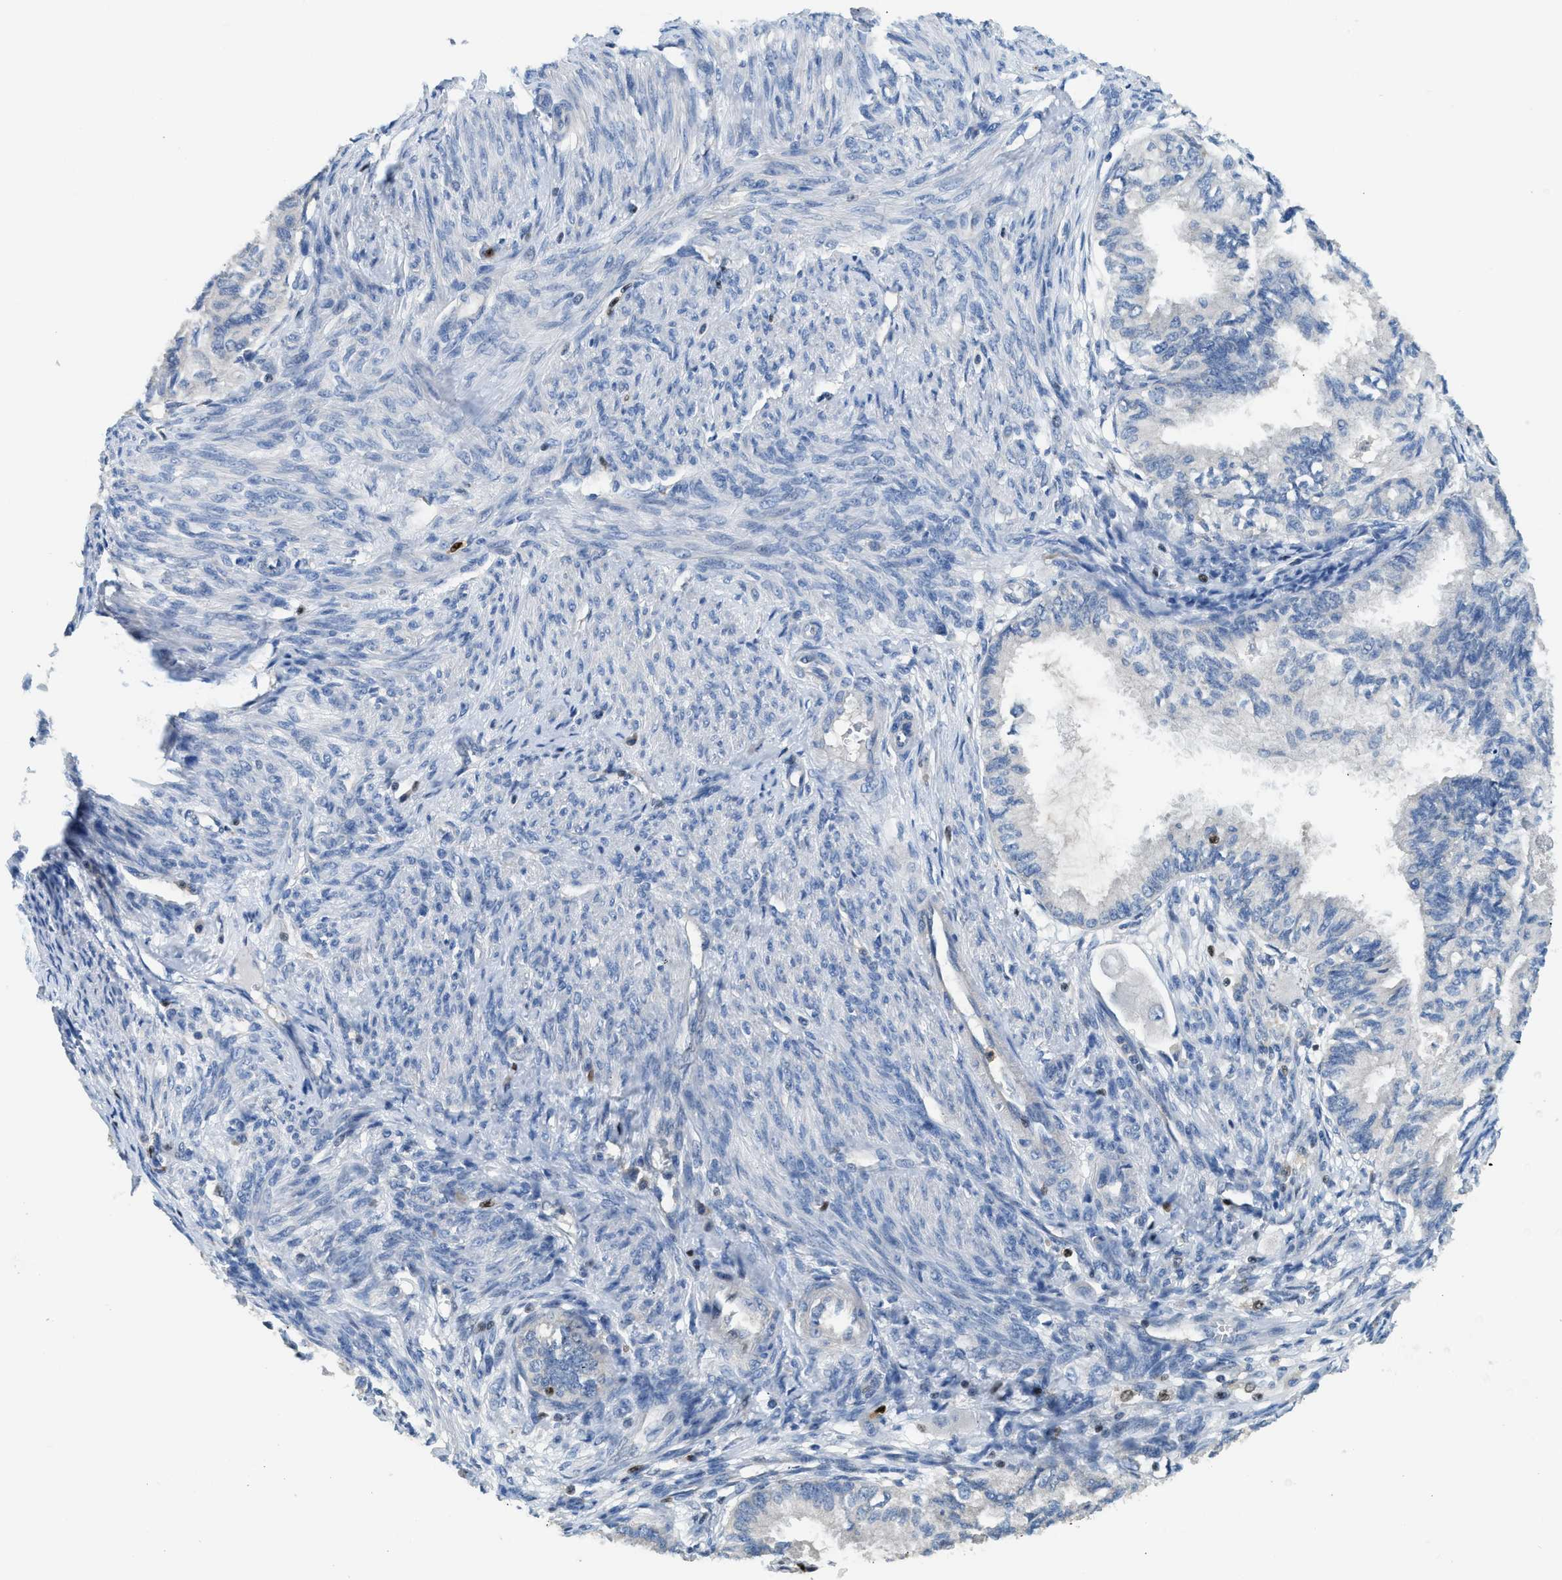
{"staining": {"intensity": "negative", "quantity": "none", "location": "none"}, "tissue": "cervical cancer", "cell_type": "Tumor cells", "image_type": "cancer", "snomed": [{"axis": "morphology", "description": "Normal tissue, NOS"}, {"axis": "morphology", "description": "Adenocarcinoma, NOS"}, {"axis": "topography", "description": "Cervix"}, {"axis": "topography", "description": "Endometrium"}], "caption": "High magnification brightfield microscopy of cervical cancer (adenocarcinoma) stained with DAB (3,3'-diaminobenzidine) (brown) and counterstained with hematoxylin (blue): tumor cells show no significant staining.", "gene": "TOX", "patient": {"sex": "female", "age": 86}}